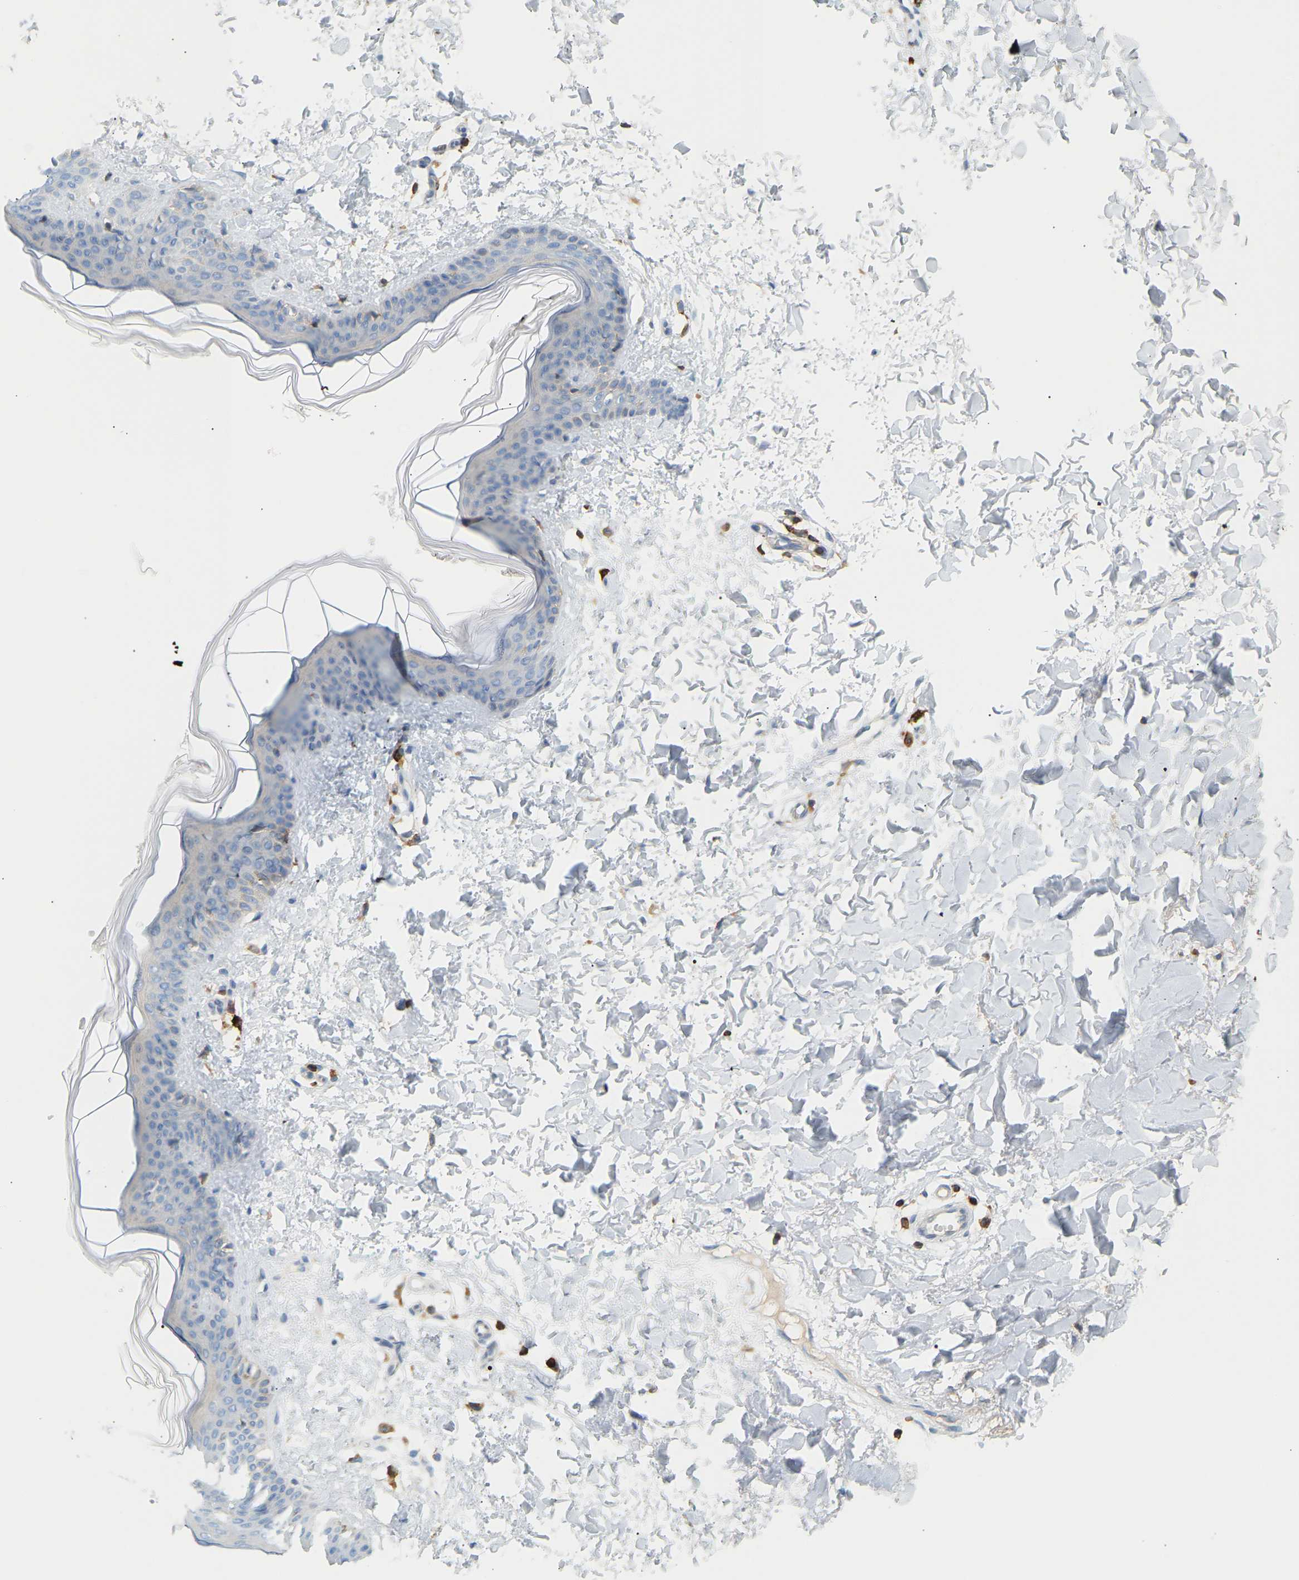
{"staining": {"intensity": "negative", "quantity": "none", "location": "none"}, "tissue": "skin", "cell_type": "Fibroblasts", "image_type": "normal", "snomed": [{"axis": "morphology", "description": "Normal tissue, NOS"}, {"axis": "topography", "description": "Skin"}], "caption": "This is a image of immunohistochemistry (IHC) staining of normal skin, which shows no staining in fibroblasts.", "gene": "FNBP1", "patient": {"sex": "female", "age": 17}}